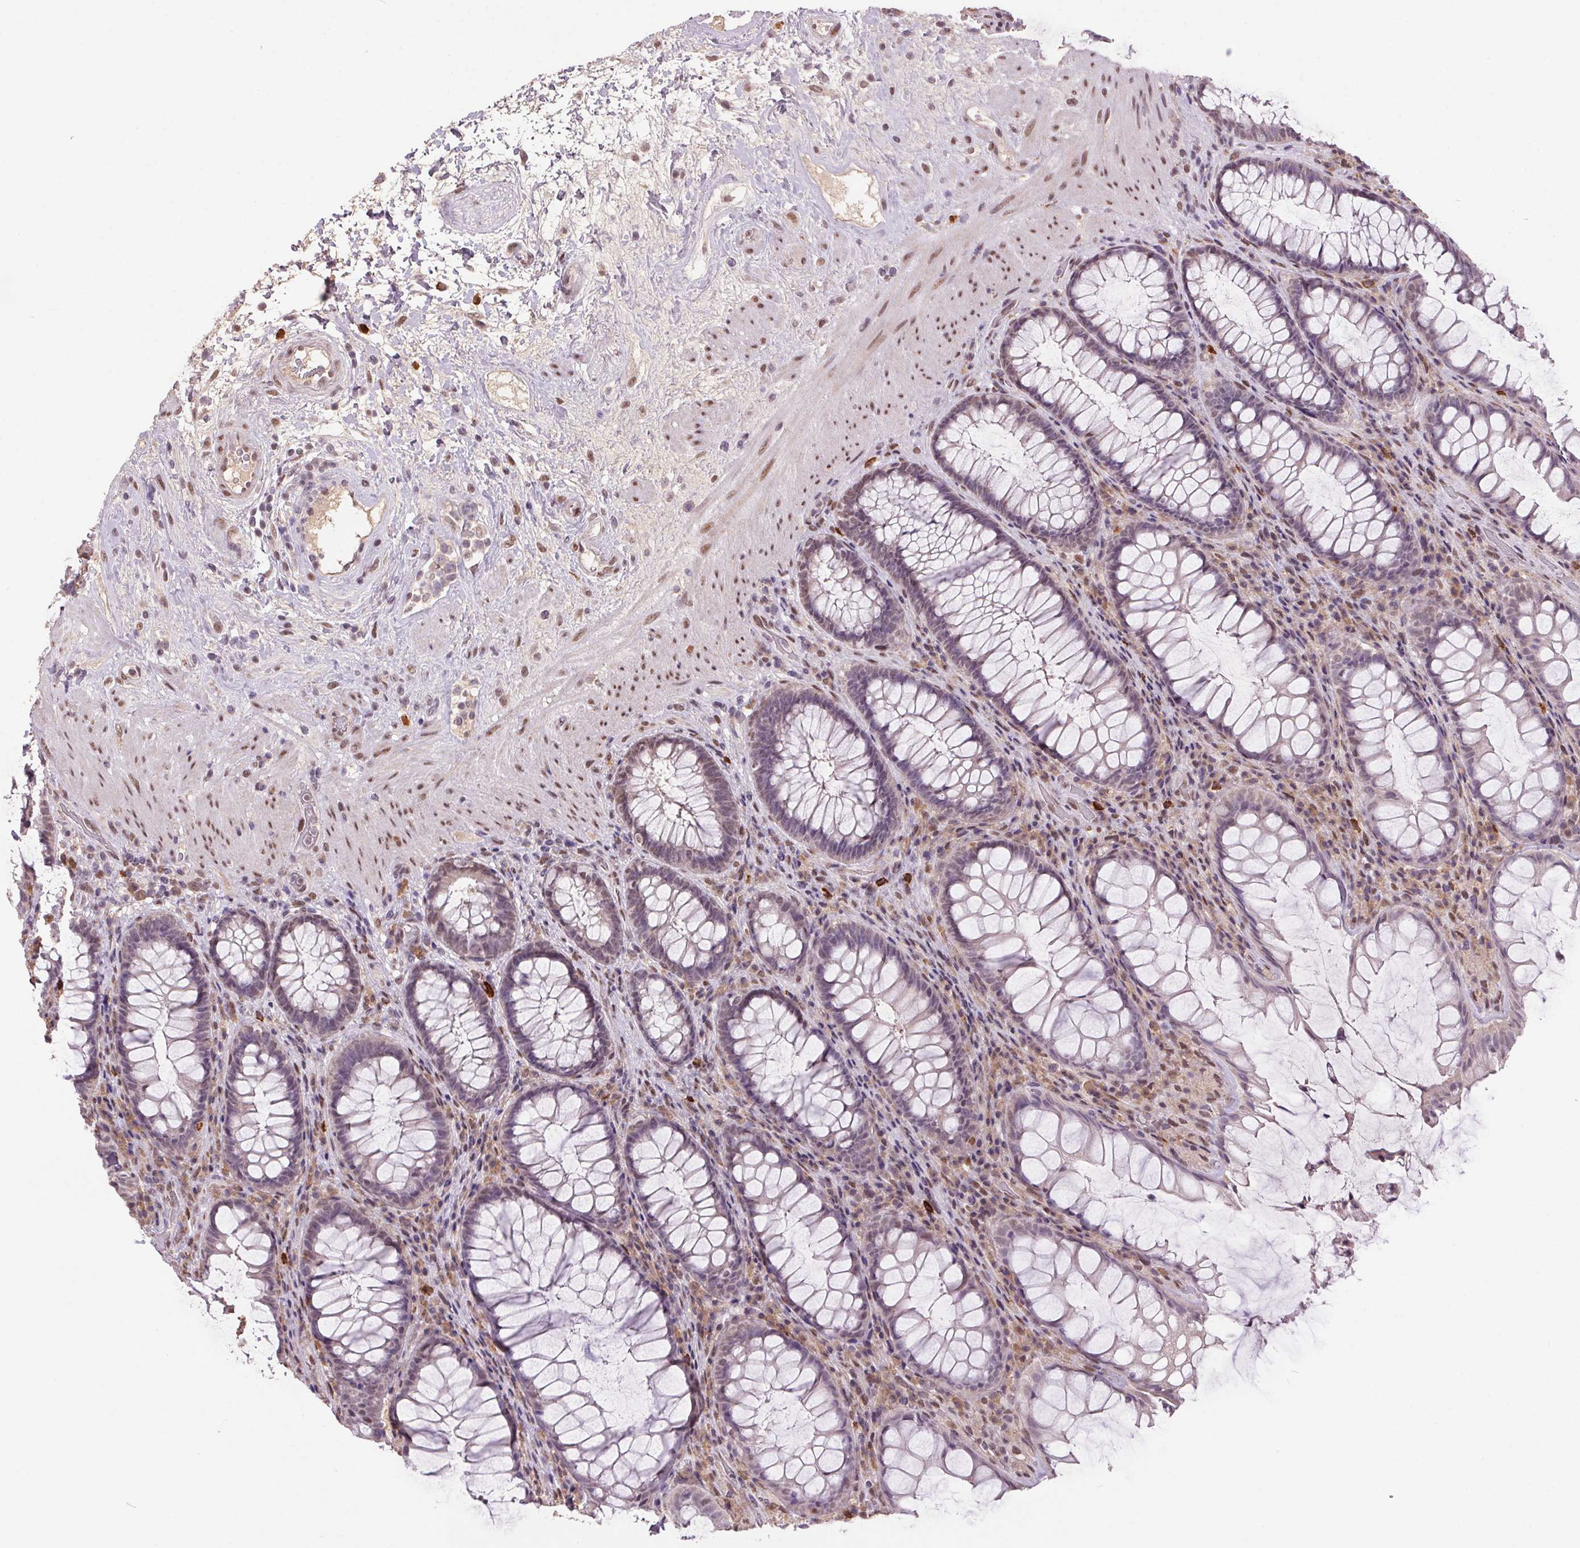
{"staining": {"intensity": "weak", "quantity": "25%-75%", "location": "nuclear"}, "tissue": "rectum", "cell_type": "Glandular cells", "image_type": "normal", "snomed": [{"axis": "morphology", "description": "Normal tissue, NOS"}, {"axis": "topography", "description": "Rectum"}], "caption": "Rectum stained with DAB immunohistochemistry reveals low levels of weak nuclear expression in approximately 25%-75% of glandular cells.", "gene": "ZBTB4", "patient": {"sex": "male", "age": 72}}